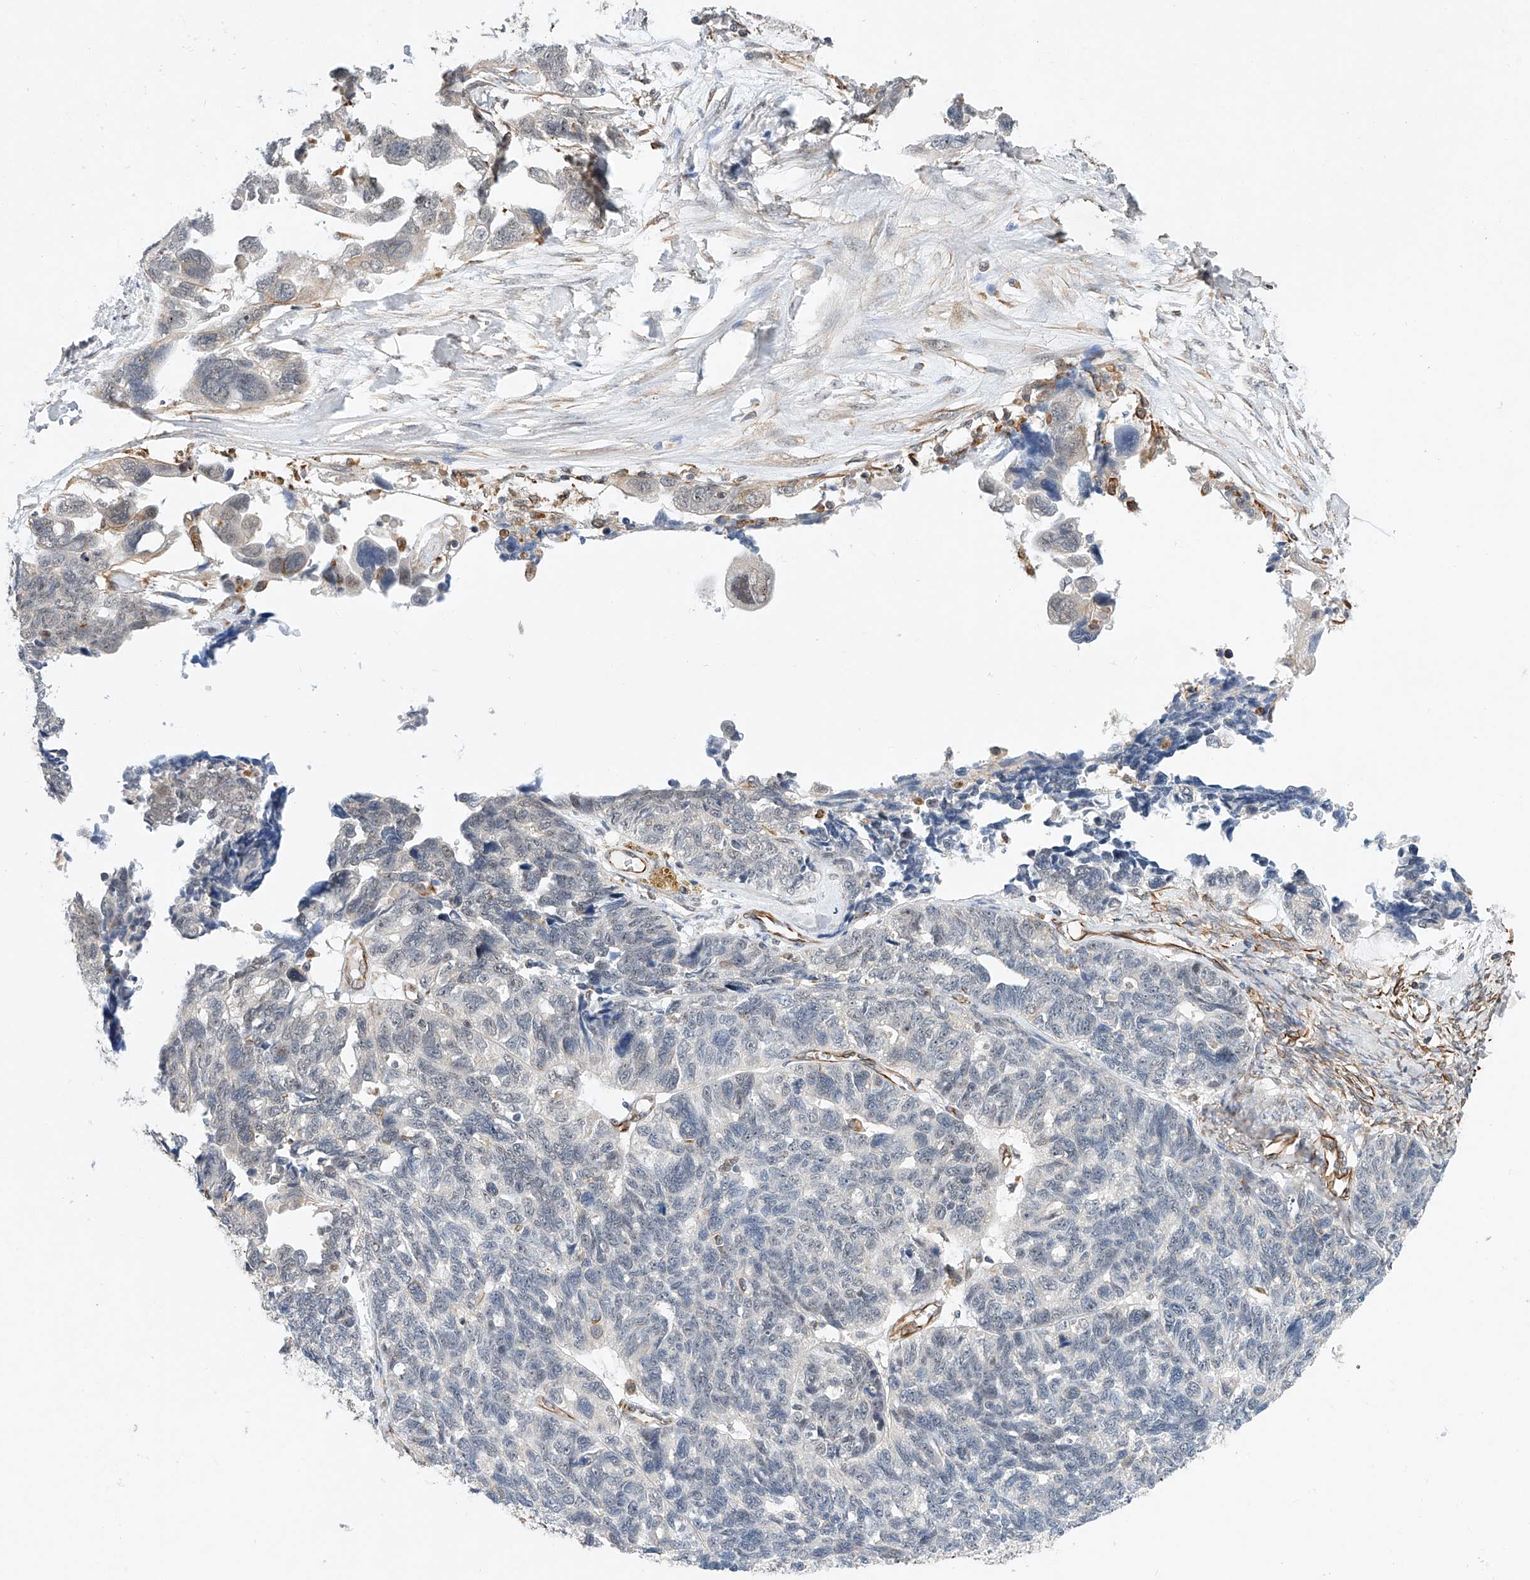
{"staining": {"intensity": "negative", "quantity": "none", "location": "none"}, "tissue": "ovarian cancer", "cell_type": "Tumor cells", "image_type": "cancer", "snomed": [{"axis": "morphology", "description": "Cystadenocarcinoma, serous, NOS"}, {"axis": "topography", "description": "Ovary"}], "caption": "Immunohistochemistry photomicrograph of human ovarian cancer (serous cystadenocarcinoma) stained for a protein (brown), which exhibits no staining in tumor cells. (Stains: DAB immunohistochemistry (IHC) with hematoxylin counter stain, Microscopy: brightfield microscopy at high magnification).", "gene": "AMD1", "patient": {"sex": "female", "age": 79}}